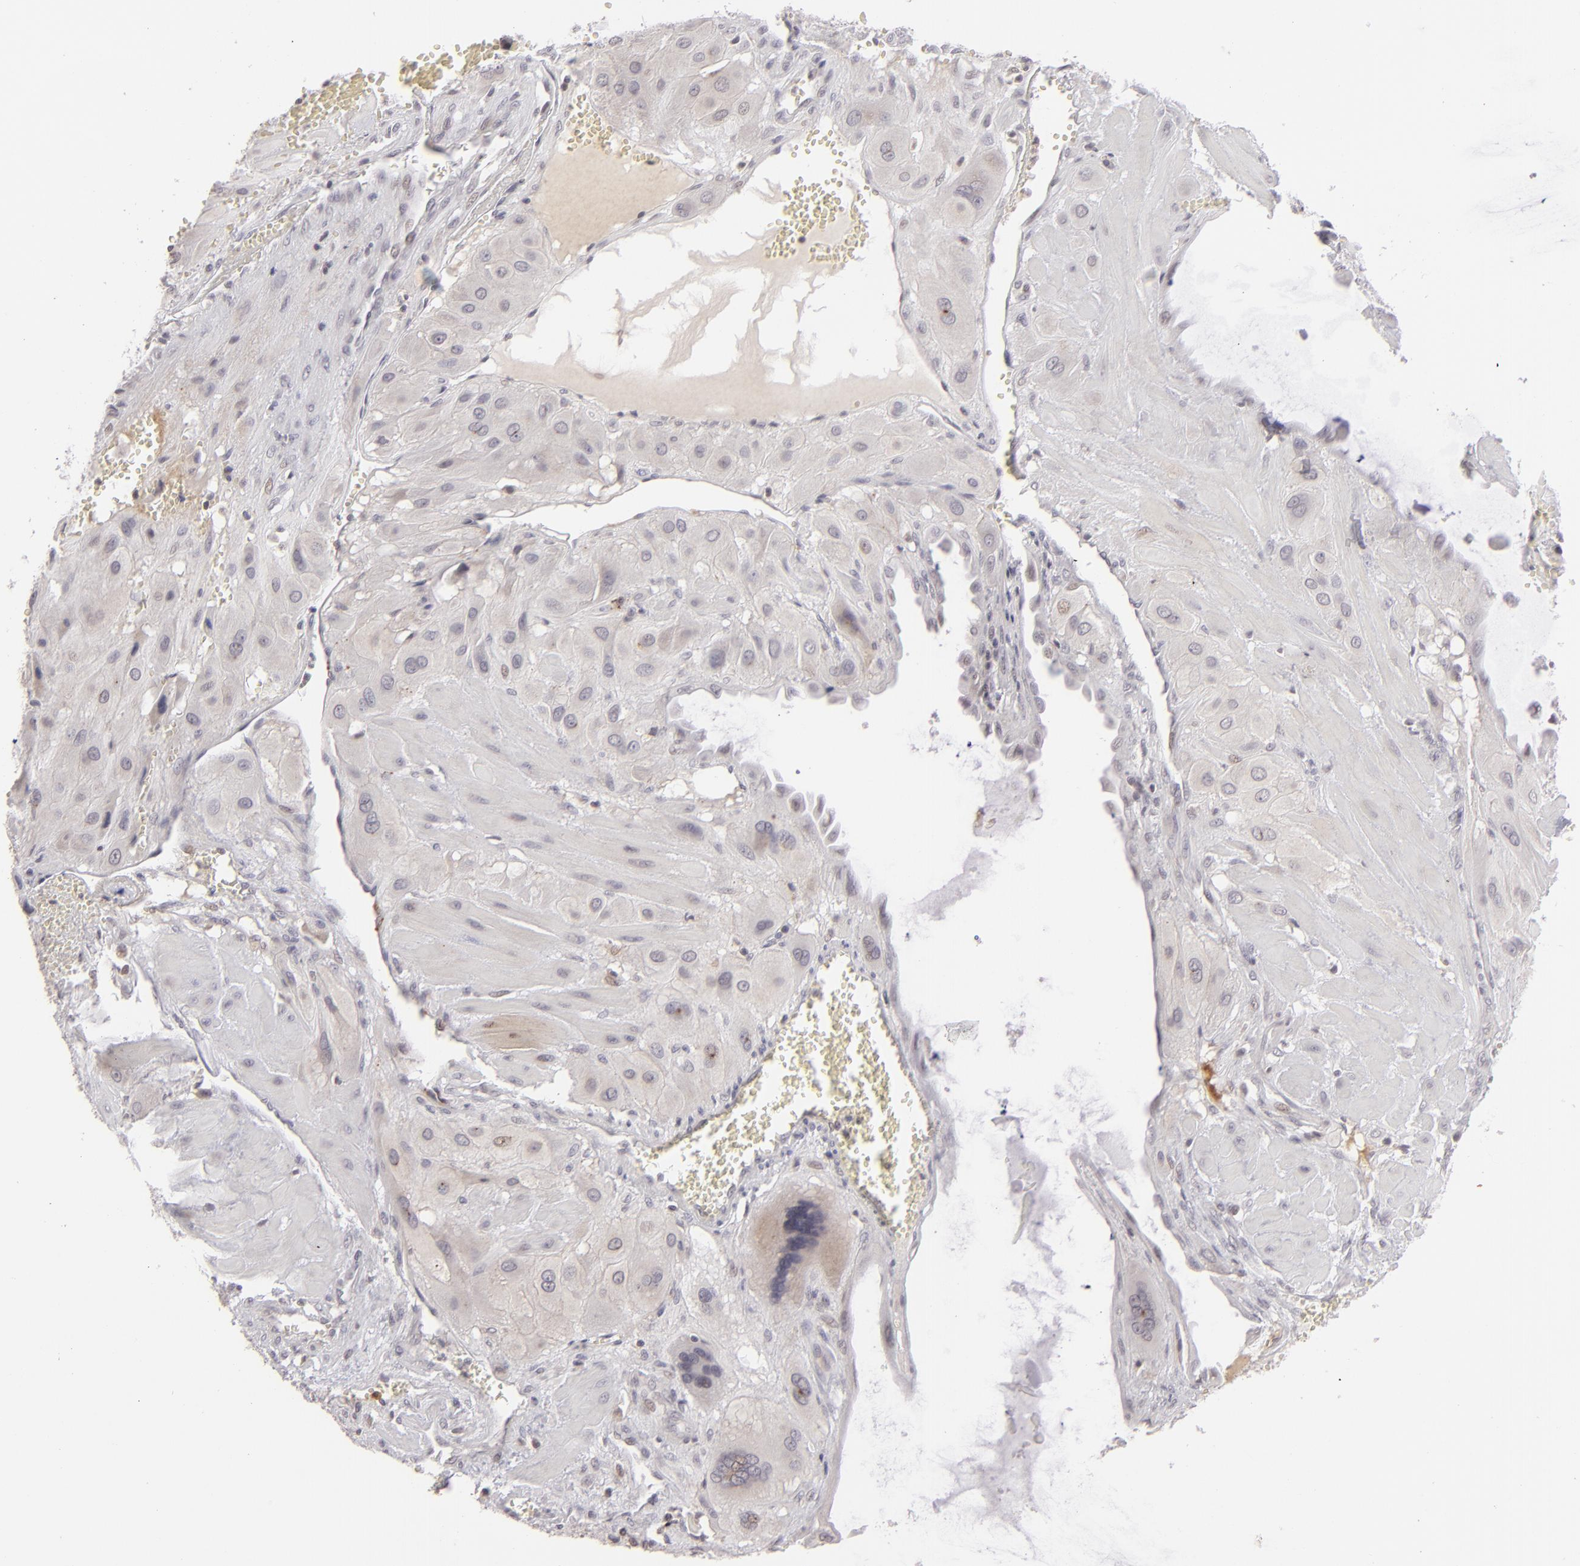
{"staining": {"intensity": "negative", "quantity": "none", "location": "none"}, "tissue": "cervical cancer", "cell_type": "Tumor cells", "image_type": "cancer", "snomed": [{"axis": "morphology", "description": "Squamous cell carcinoma, NOS"}, {"axis": "topography", "description": "Cervix"}], "caption": "An IHC micrograph of cervical cancer is shown. There is no staining in tumor cells of cervical cancer. (DAB (3,3'-diaminobenzidine) IHC, high magnification).", "gene": "CLDN2", "patient": {"sex": "female", "age": 34}}